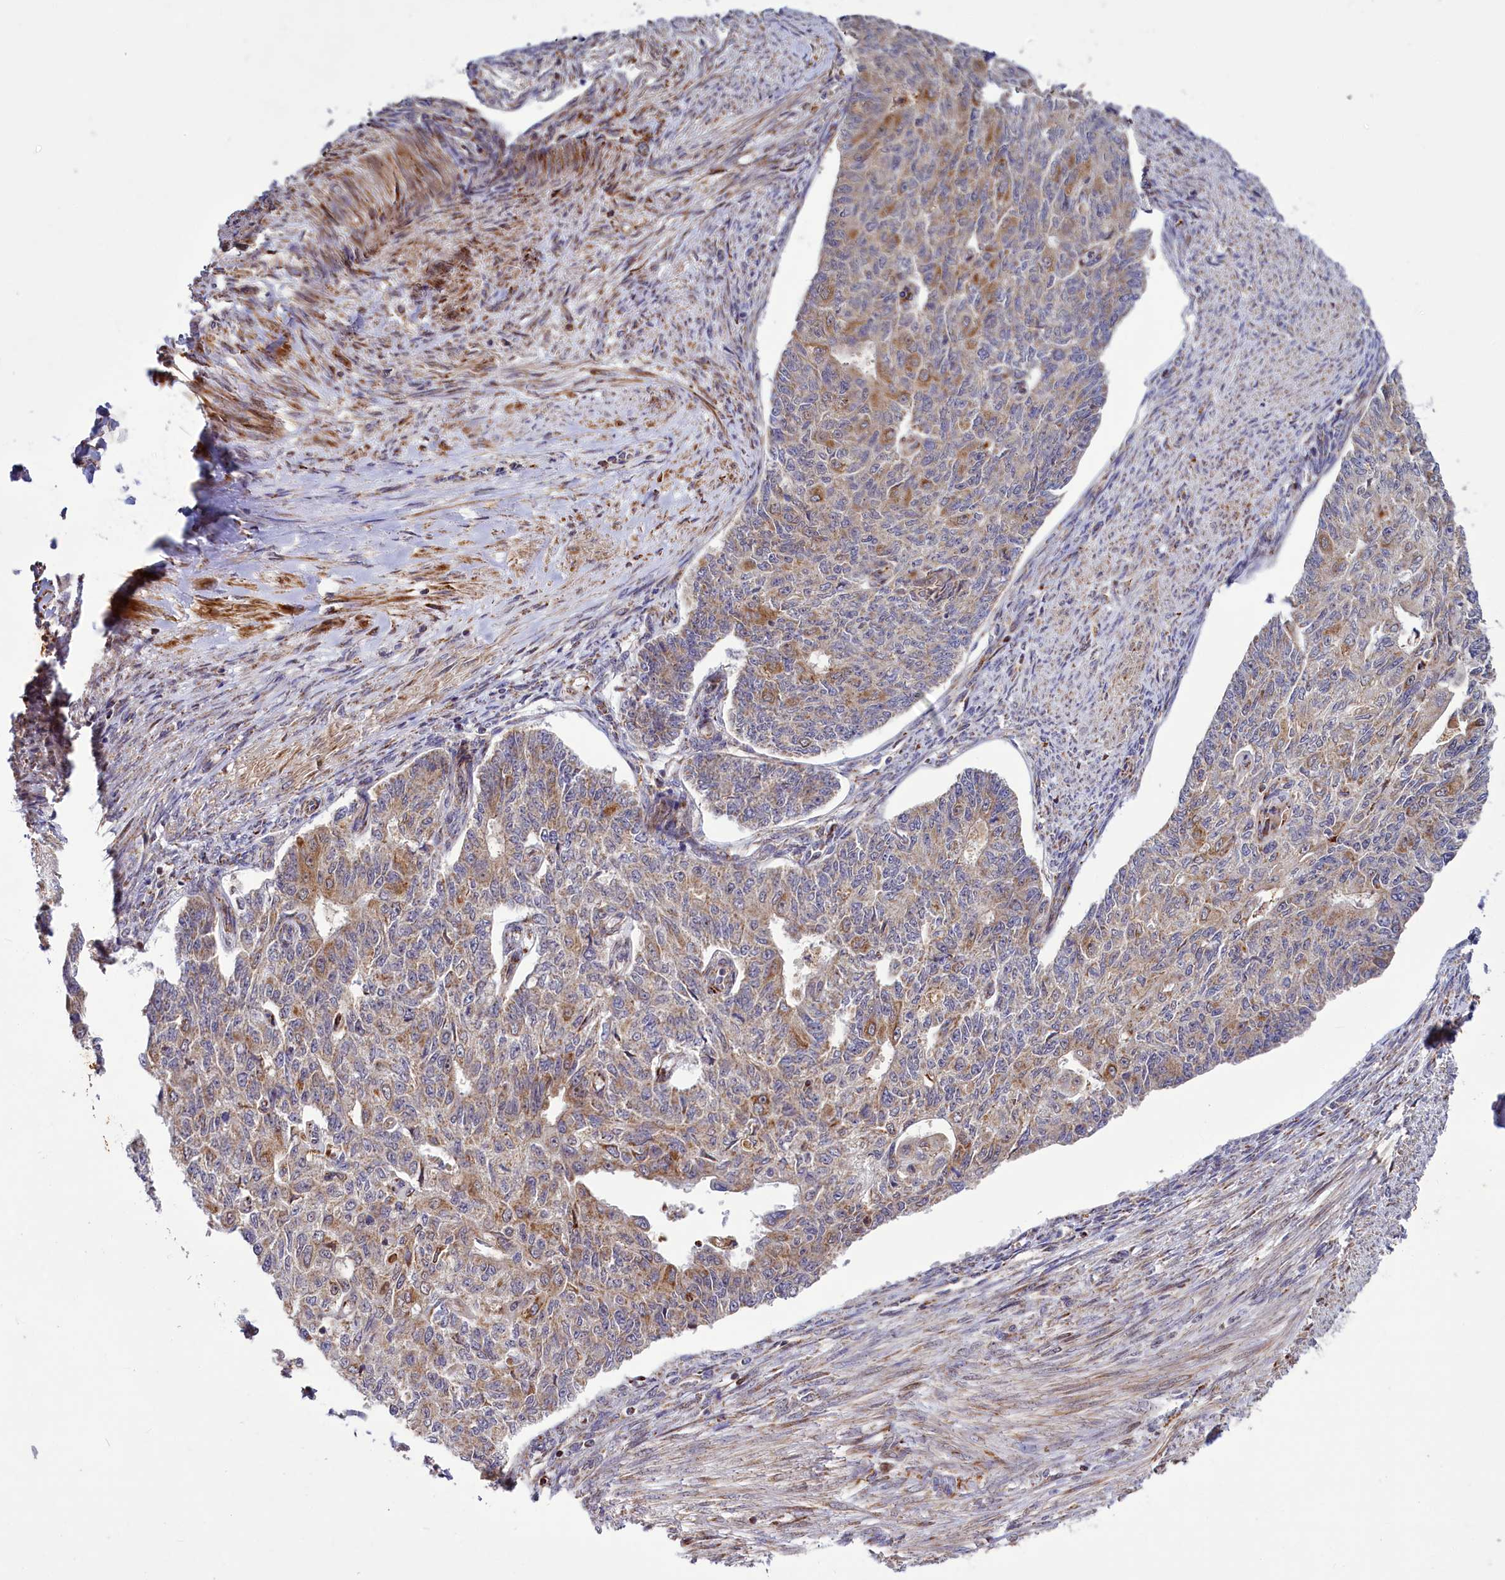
{"staining": {"intensity": "moderate", "quantity": ">75%", "location": "cytoplasmic/membranous"}, "tissue": "endometrial cancer", "cell_type": "Tumor cells", "image_type": "cancer", "snomed": [{"axis": "morphology", "description": "Adenocarcinoma, NOS"}, {"axis": "topography", "description": "Endometrium"}], "caption": "IHC (DAB) staining of endometrial adenocarcinoma demonstrates moderate cytoplasmic/membranous protein positivity in approximately >75% of tumor cells. The staining was performed using DAB, with brown indicating positive protein expression. Nuclei are stained blue with hematoxylin.", "gene": "DYNC2H1", "patient": {"sex": "female", "age": 32}}